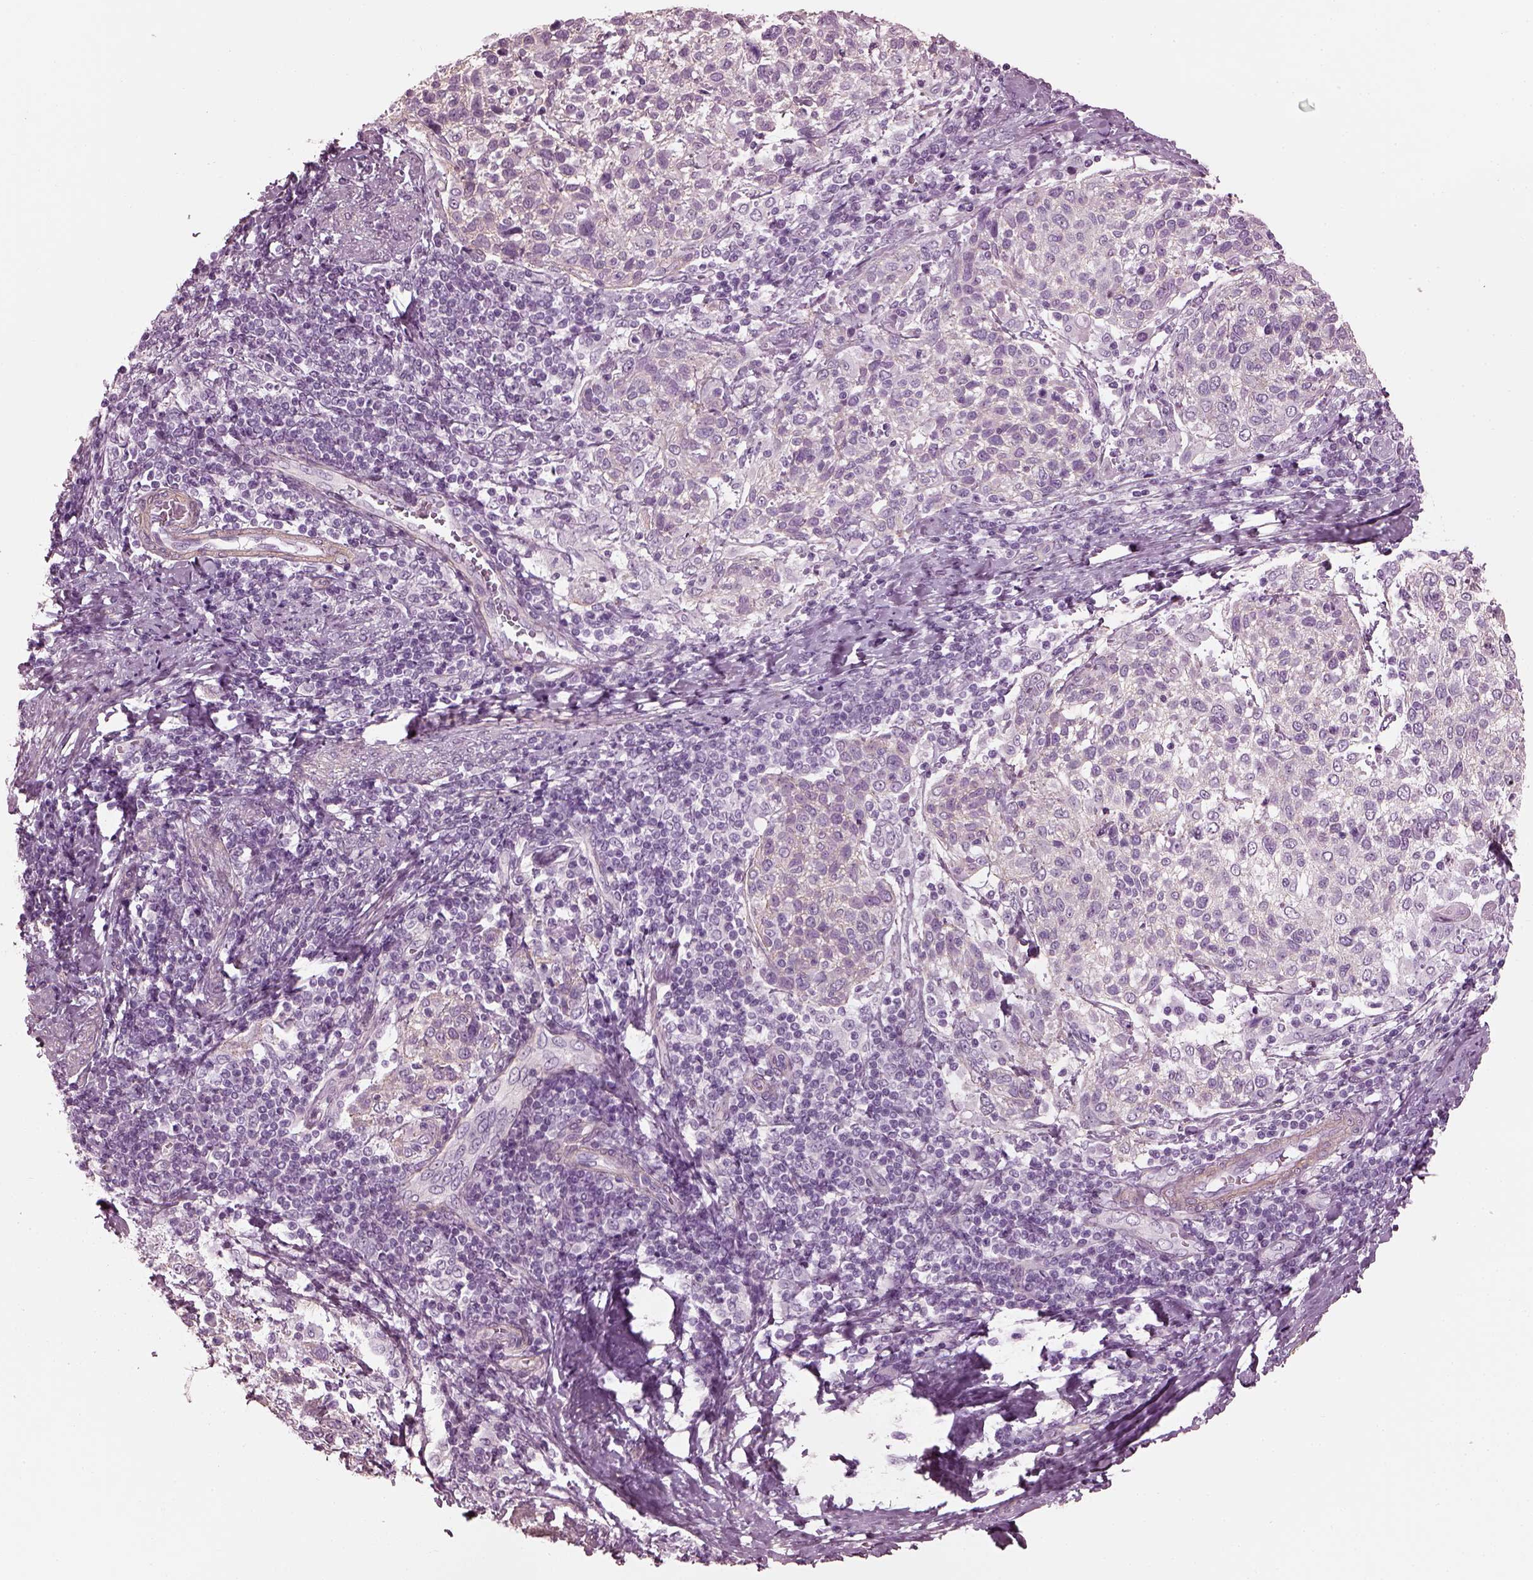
{"staining": {"intensity": "negative", "quantity": "none", "location": "none"}, "tissue": "cervical cancer", "cell_type": "Tumor cells", "image_type": "cancer", "snomed": [{"axis": "morphology", "description": "Squamous cell carcinoma, NOS"}, {"axis": "topography", "description": "Cervix"}], "caption": "High magnification brightfield microscopy of squamous cell carcinoma (cervical) stained with DAB (3,3'-diaminobenzidine) (brown) and counterstained with hematoxylin (blue): tumor cells show no significant staining. (DAB (3,3'-diaminobenzidine) immunohistochemistry, high magnification).", "gene": "BFSP1", "patient": {"sex": "female", "age": 61}}